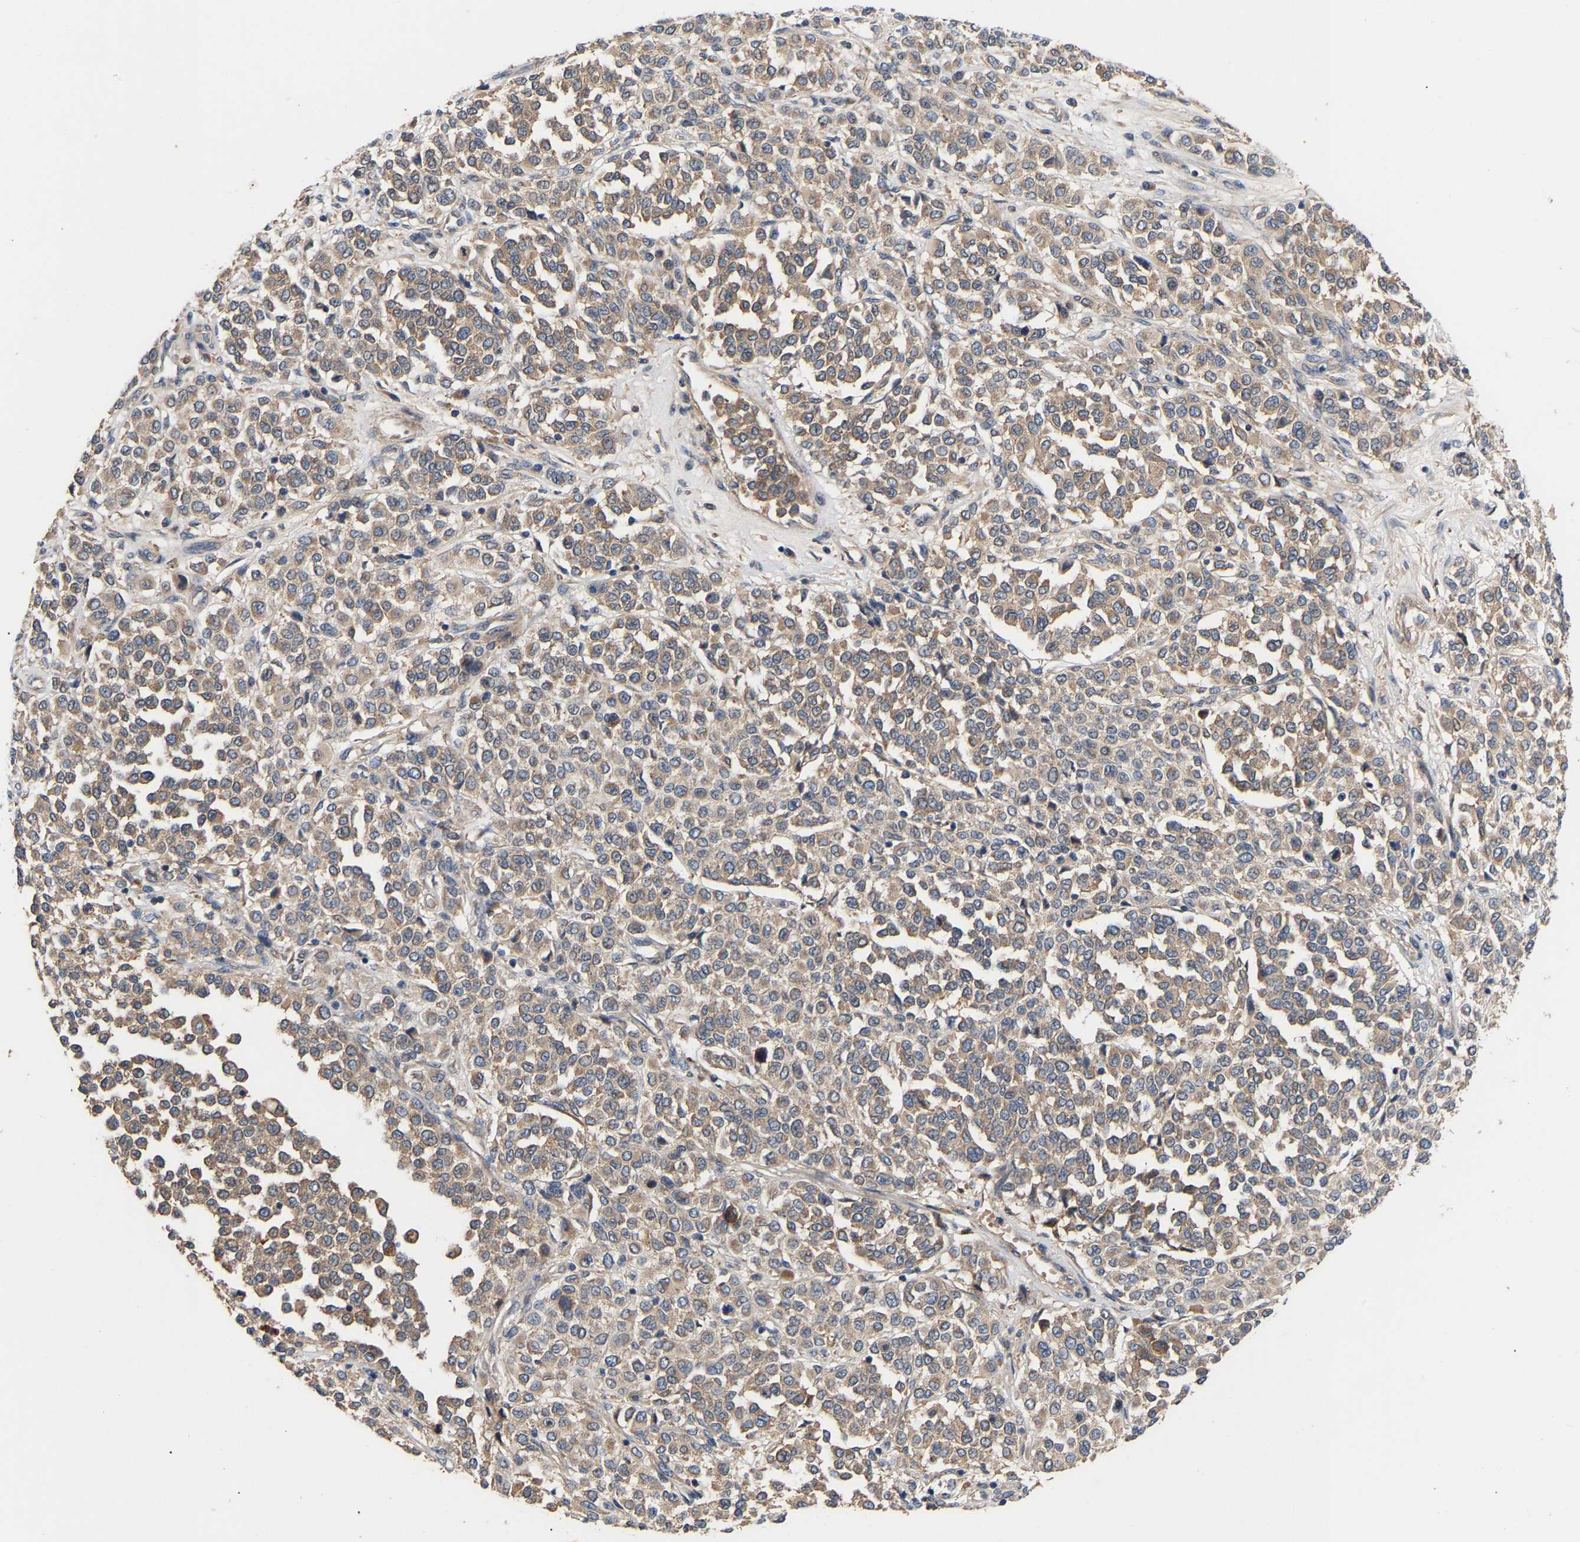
{"staining": {"intensity": "weak", "quantity": "25%-75%", "location": "cytoplasmic/membranous"}, "tissue": "melanoma", "cell_type": "Tumor cells", "image_type": "cancer", "snomed": [{"axis": "morphology", "description": "Malignant melanoma, Metastatic site"}, {"axis": "topography", "description": "Pancreas"}], "caption": "Brown immunohistochemical staining in malignant melanoma (metastatic site) demonstrates weak cytoplasmic/membranous positivity in approximately 25%-75% of tumor cells. The staining was performed using DAB, with brown indicating positive protein expression. Nuclei are stained blue with hematoxylin.", "gene": "KASH5", "patient": {"sex": "female", "age": 30}}